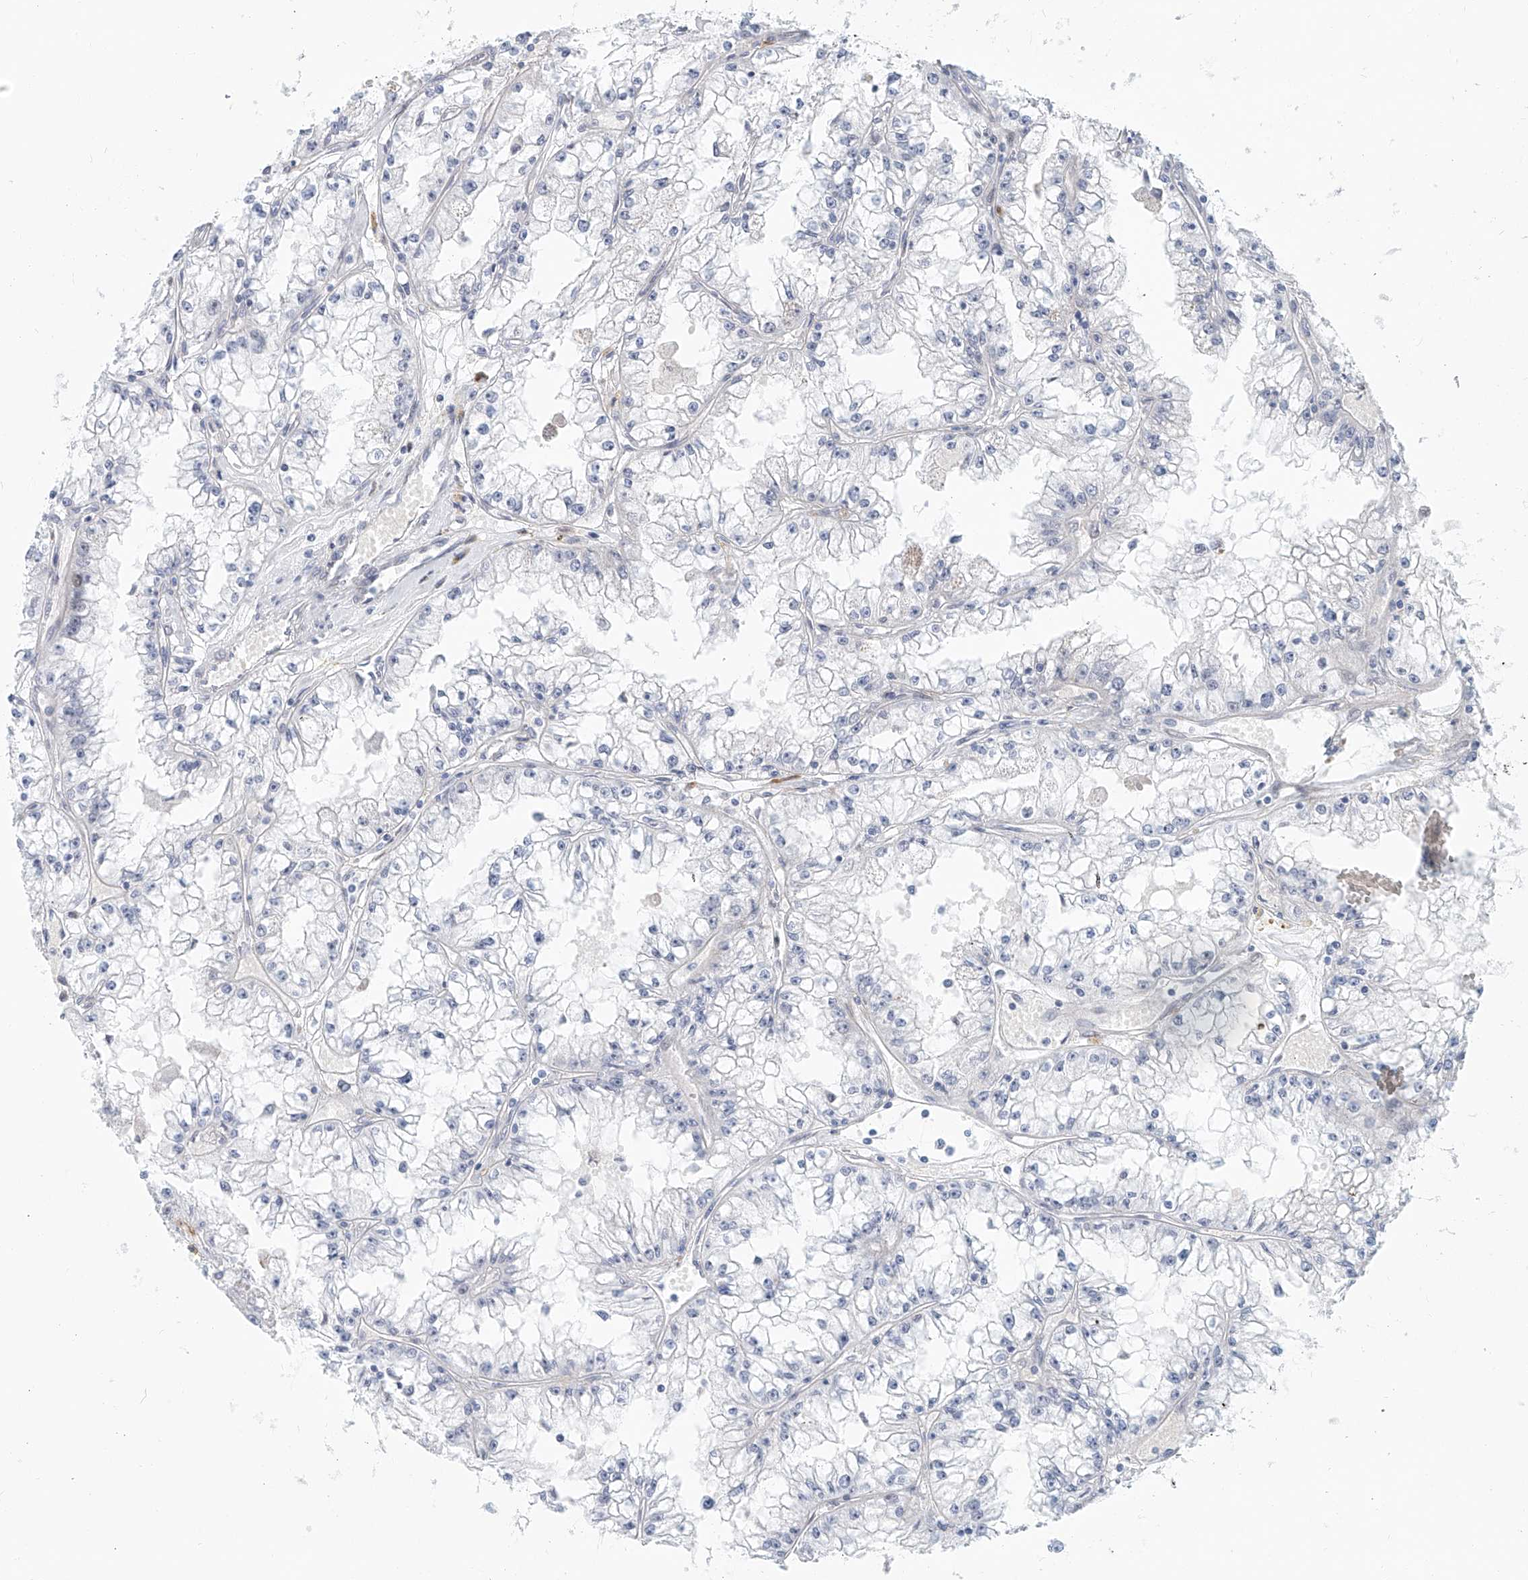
{"staining": {"intensity": "negative", "quantity": "none", "location": "none"}, "tissue": "renal cancer", "cell_type": "Tumor cells", "image_type": "cancer", "snomed": [{"axis": "morphology", "description": "Adenocarcinoma, NOS"}, {"axis": "topography", "description": "Kidney"}], "caption": "The immunohistochemistry (IHC) histopathology image has no significant positivity in tumor cells of renal cancer tissue. (Immunohistochemistry (ihc), brightfield microscopy, high magnification).", "gene": "SASH1", "patient": {"sex": "male", "age": 56}}